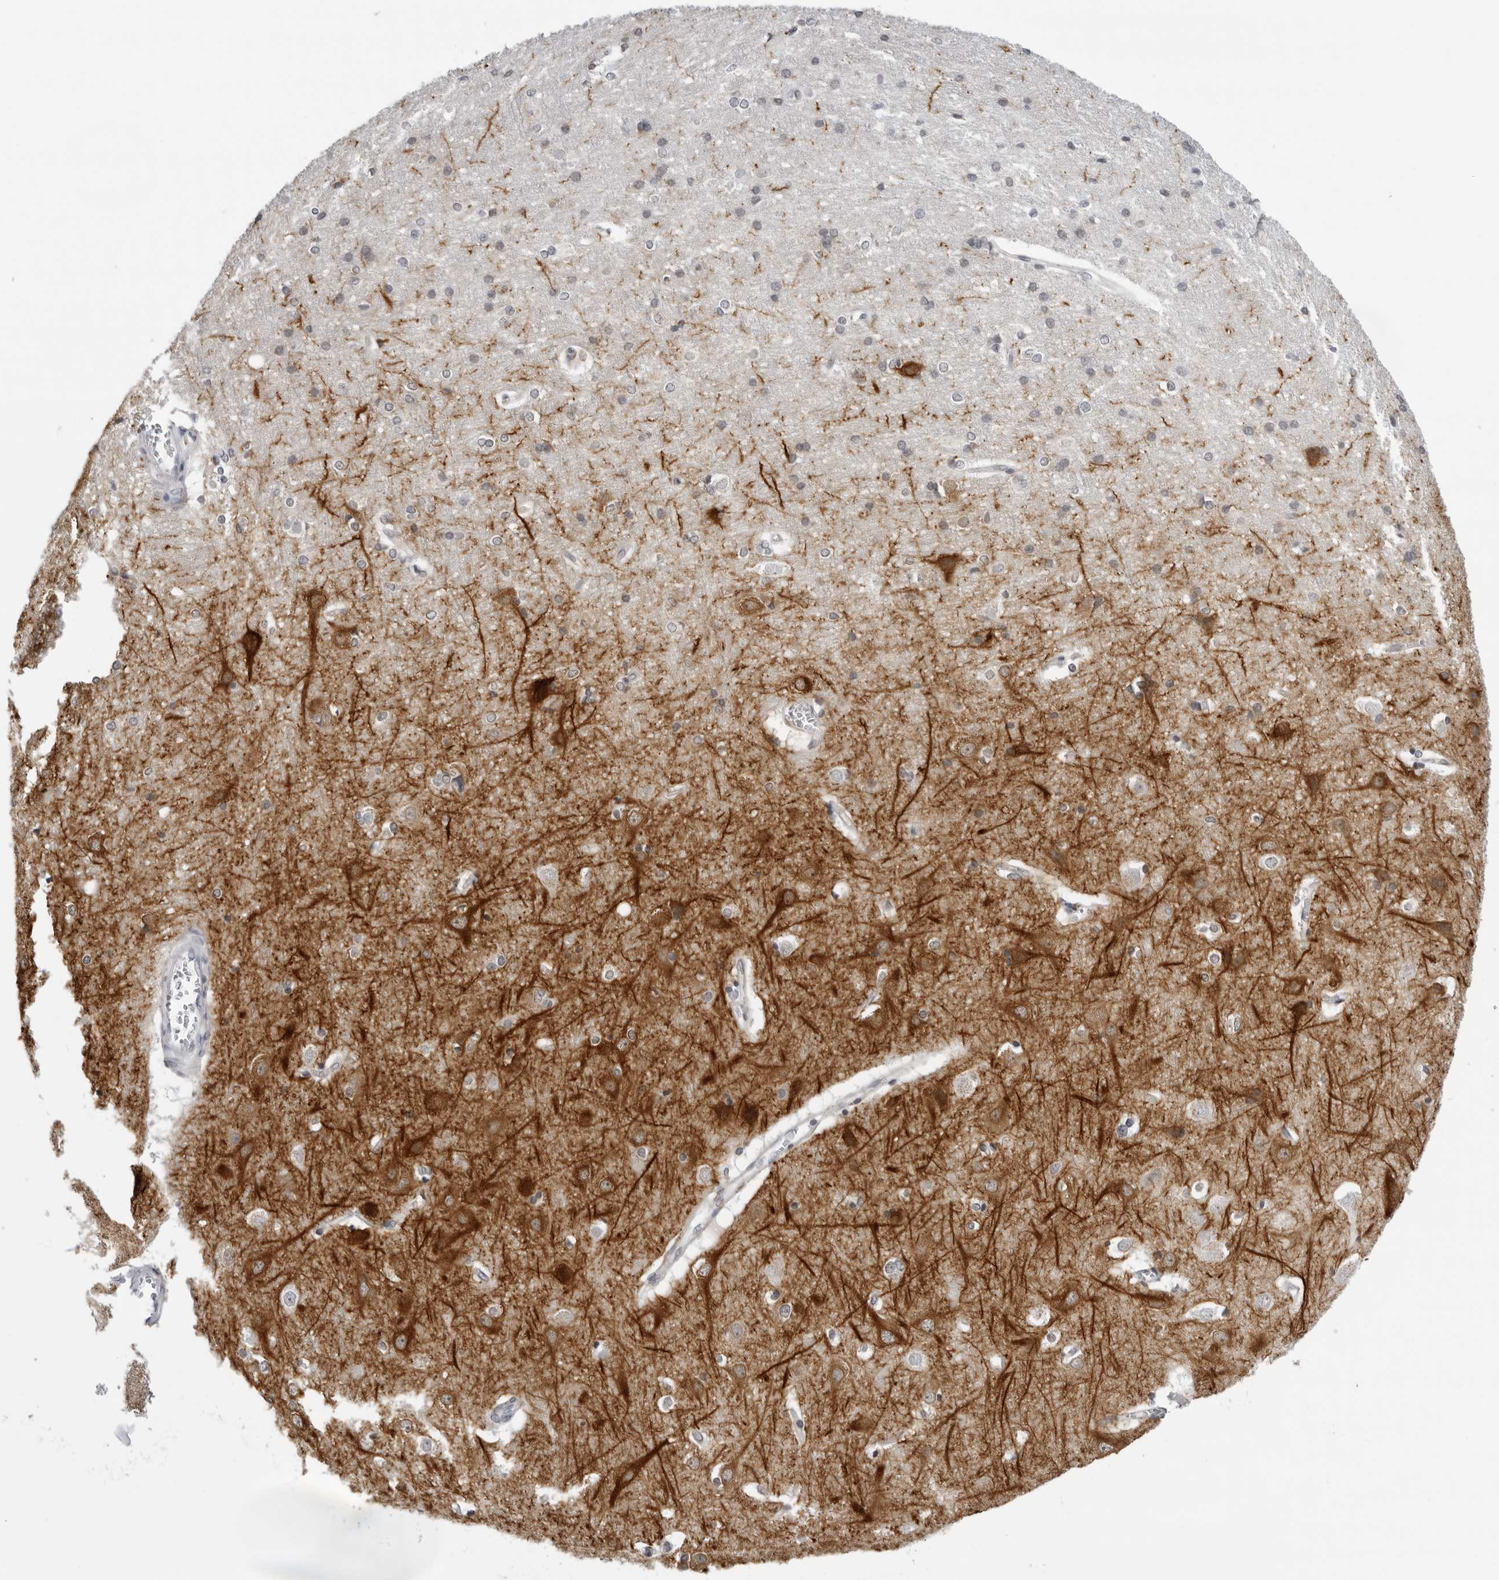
{"staining": {"intensity": "negative", "quantity": "none", "location": "none"}, "tissue": "cerebral cortex", "cell_type": "Endothelial cells", "image_type": "normal", "snomed": [{"axis": "morphology", "description": "Normal tissue, NOS"}, {"axis": "topography", "description": "Cerebral cortex"}], "caption": "Photomicrograph shows no significant protein expression in endothelial cells of benign cerebral cortex.", "gene": "CPT2", "patient": {"sex": "male", "age": 54}}